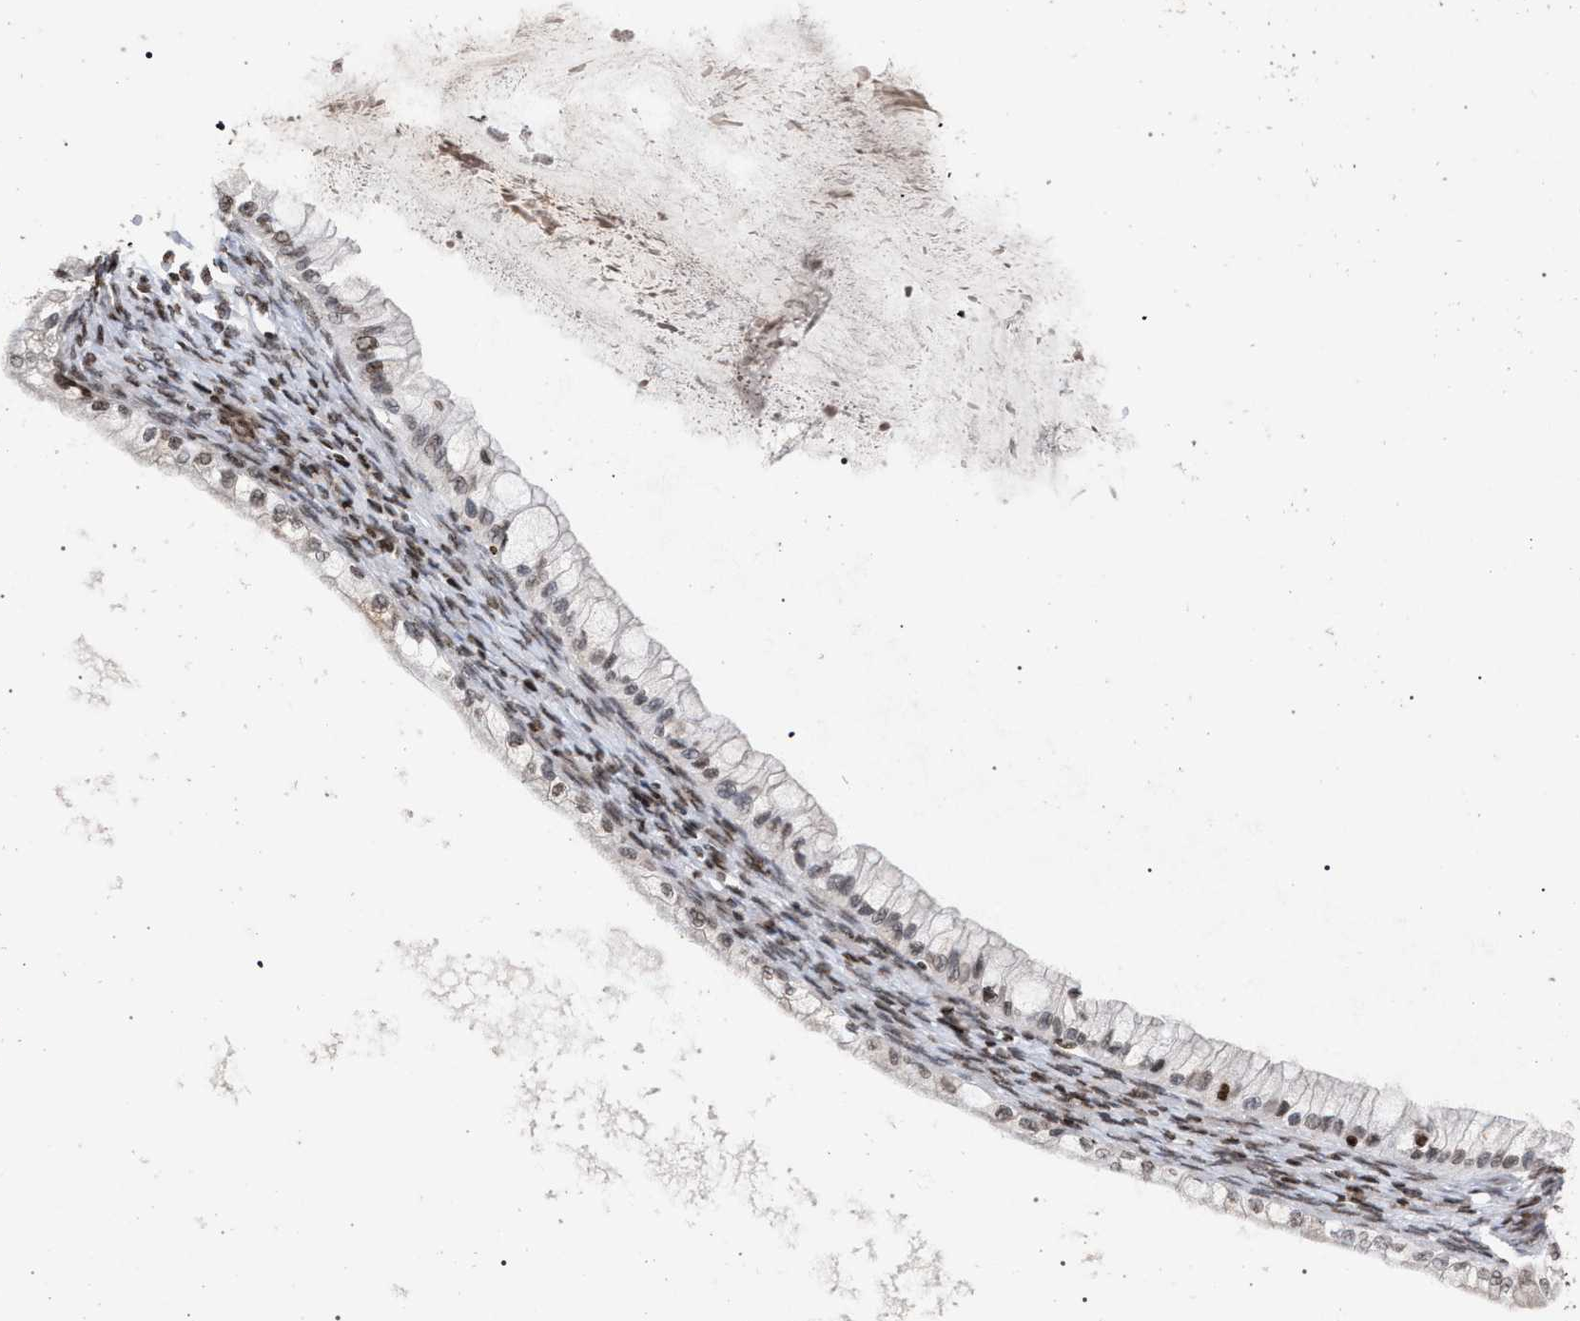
{"staining": {"intensity": "weak", "quantity": ">75%", "location": "nuclear"}, "tissue": "ovarian cancer", "cell_type": "Tumor cells", "image_type": "cancer", "snomed": [{"axis": "morphology", "description": "Cystadenocarcinoma, mucinous, NOS"}, {"axis": "topography", "description": "Ovary"}], "caption": "Ovarian cancer stained with a protein marker exhibits weak staining in tumor cells.", "gene": "FOXD3", "patient": {"sex": "female", "age": 57}}